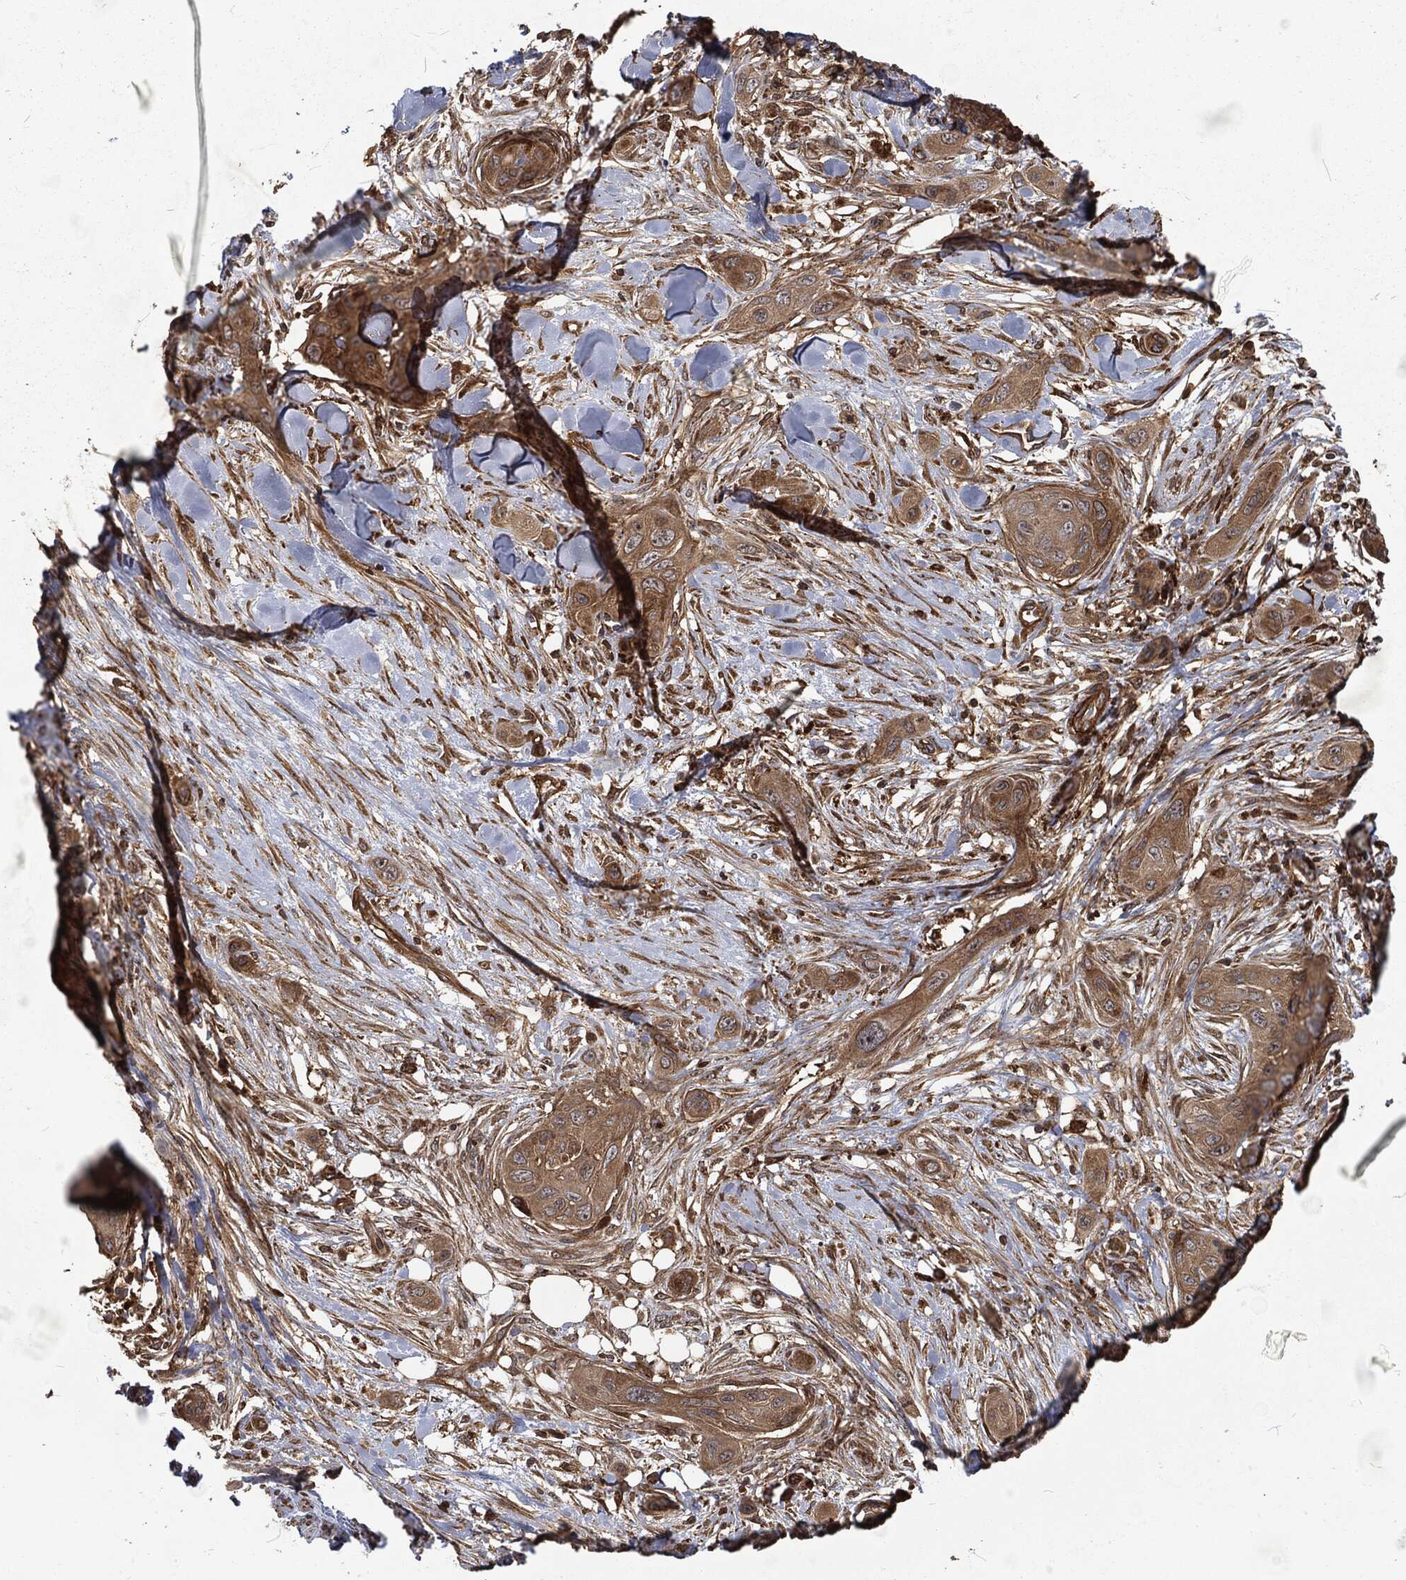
{"staining": {"intensity": "moderate", "quantity": ">75%", "location": "cytoplasmic/membranous"}, "tissue": "skin cancer", "cell_type": "Tumor cells", "image_type": "cancer", "snomed": [{"axis": "morphology", "description": "Squamous cell carcinoma, NOS"}, {"axis": "topography", "description": "Skin"}], "caption": "IHC of human skin squamous cell carcinoma demonstrates medium levels of moderate cytoplasmic/membranous staining in about >75% of tumor cells.", "gene": "RFTN1", "patient": {"sex": "male", "age": 78}}